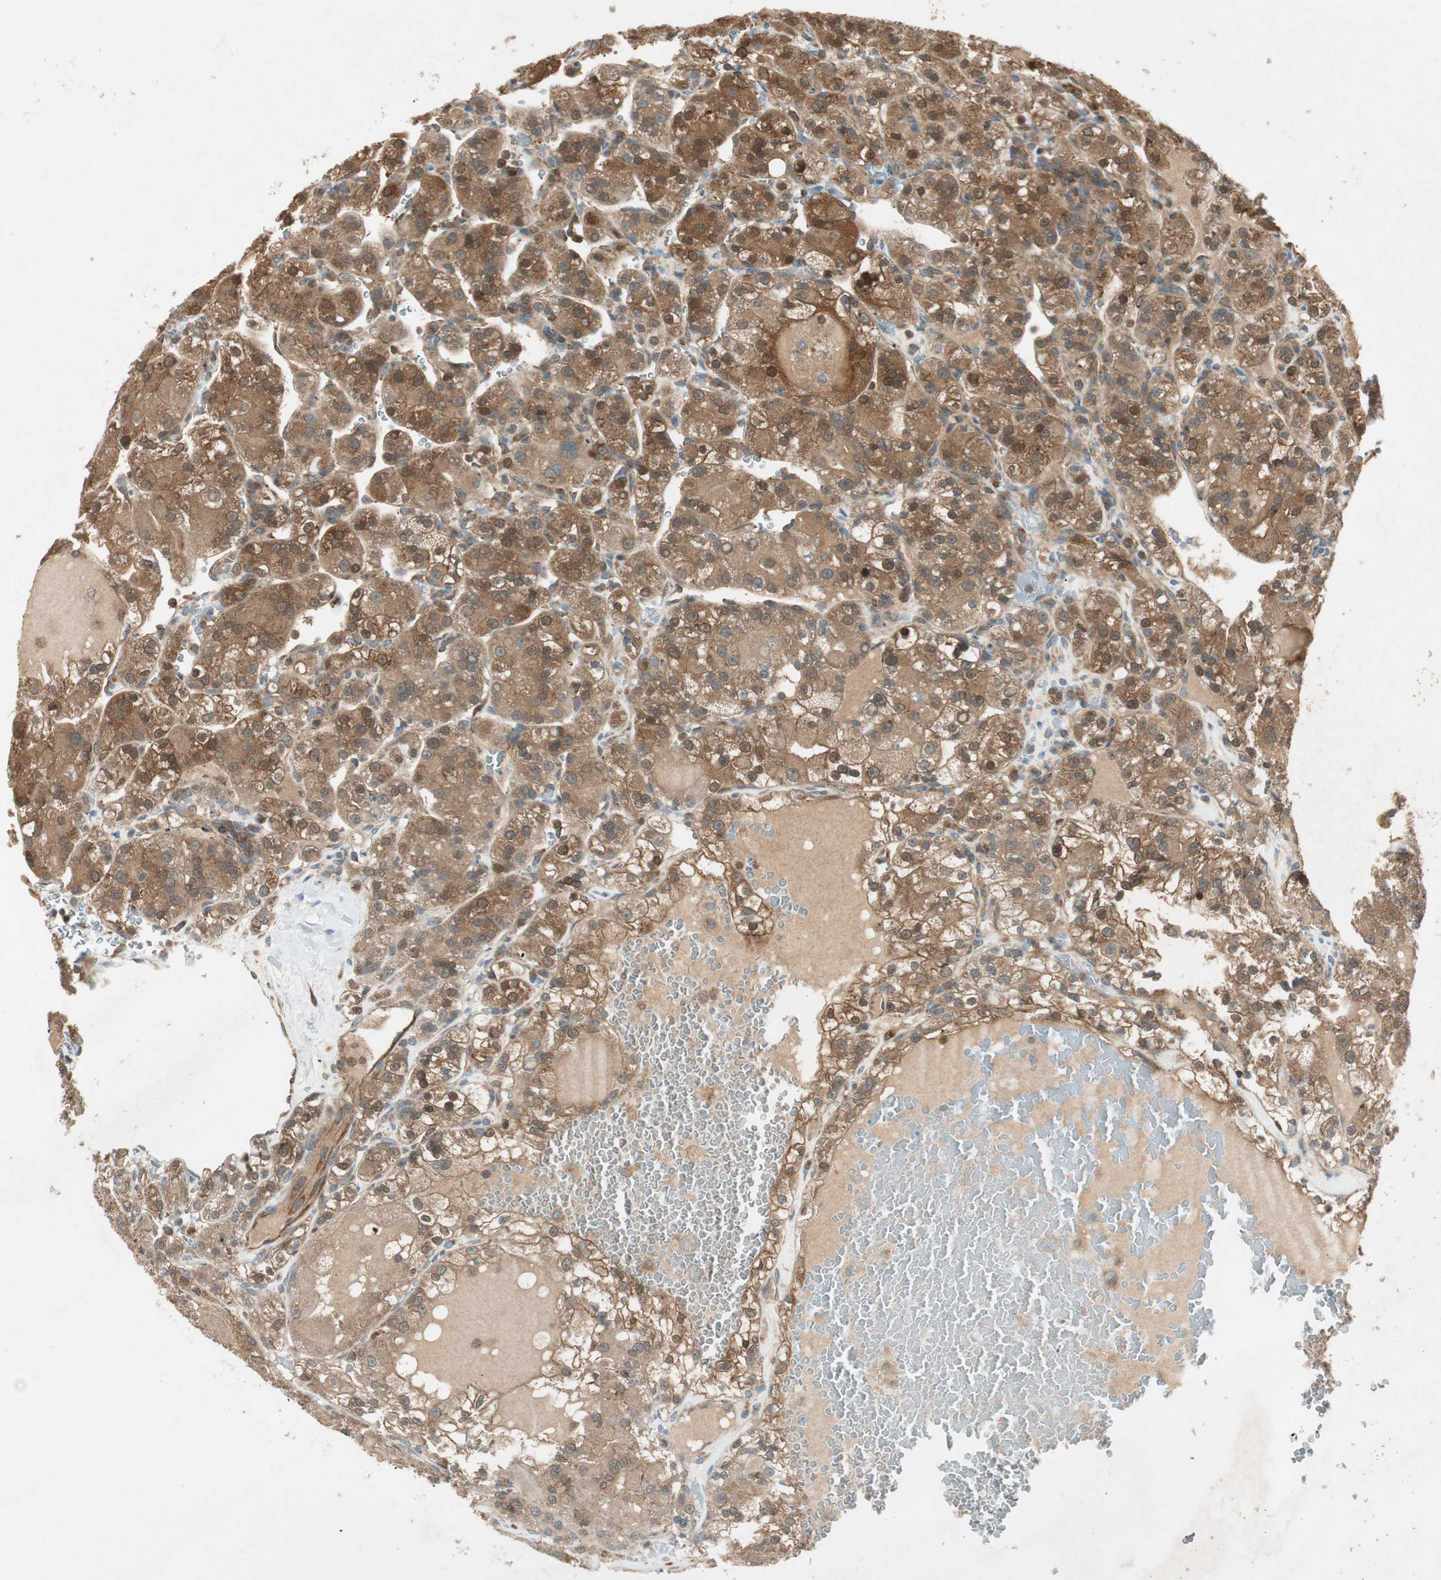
{"staining": {"intensity": "strong", "quantity": ">75%", "location": "cytoplasmic/membranous,nuclear"}, "tissue": "renal cancer", "cell_type": "Tumor cells", "image_type": "cancer", "snomed": [{"axis": "morphology", "description": "Normal tissue, NOS"}, {"axis": "morphology", "description": "Adenocarcinoma, NOS"}, {"axis": "topography", "description": "Kidney"}], "caption": "Immunohistochemistry micrograph of human adenocarcinoma (renal) stained for a protein (brown), which demonstrates high levels of strong cytoplasmic/membranous and nuclear positivity in about >75% of tumor cells.", "gene": "CHADL", "patient": {"sex": "male", "age": 61}}